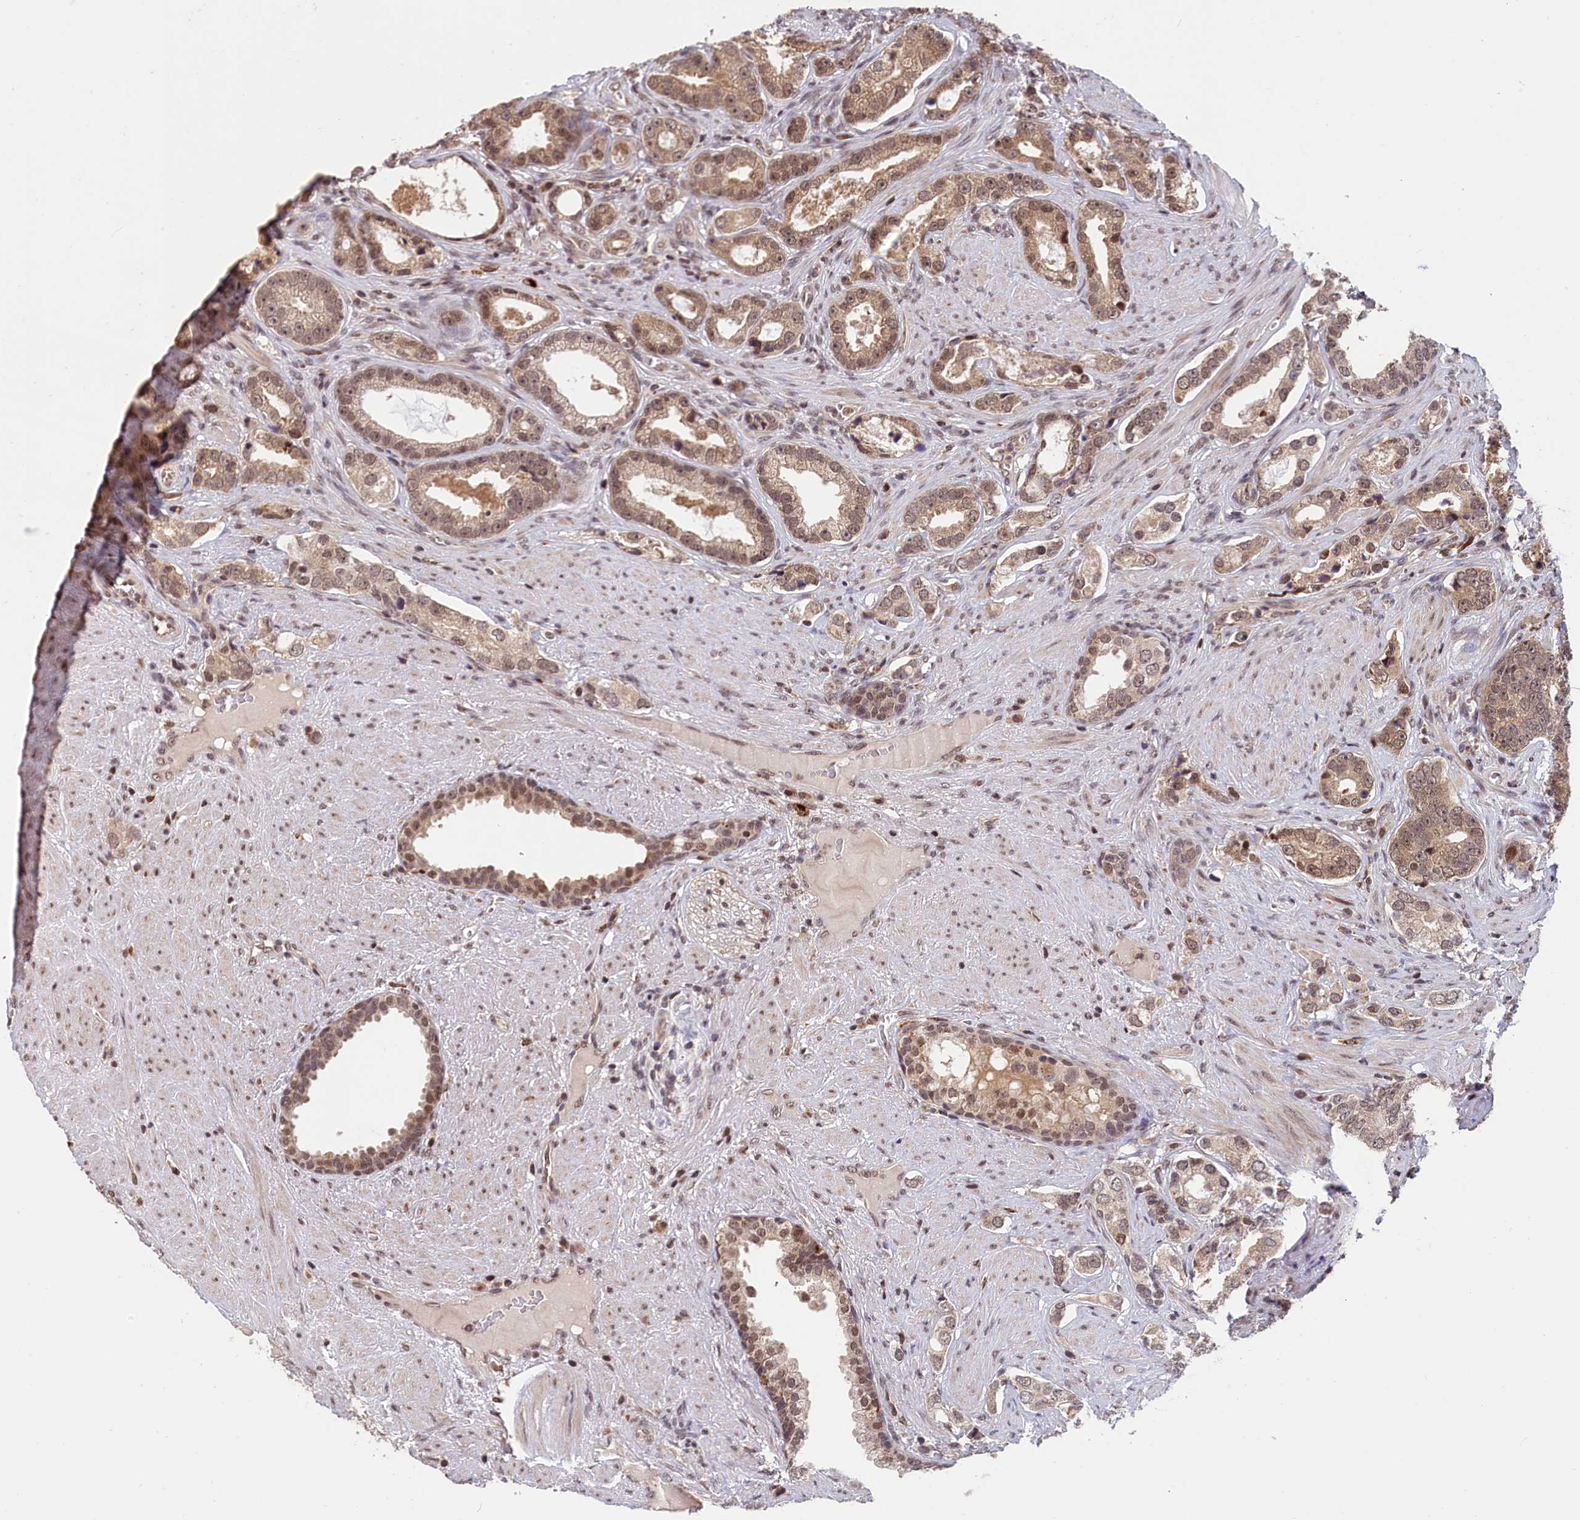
{"staining": {"intensity": "moderate", "quantity": ">75%", "location": "cytoplasmic/membranous,nuclear"}, "tissue": "prostate cancer", "cell_type": "Tumor cells", "image_type": "cancer", "snomed": [{"axis": "morphology", "description": "Adenocarcinoma, High grade"}, {"axis": "topography", "description": "Prostate"}], "caption": "A brown stain shows moderate cytoplasmic/membranous and nuclear positivity of a protein in prostate high-grade adenocarcinoma tumor cells.", "gene": "KCNK6", "patient": {"sex": "male", "age": 67}}